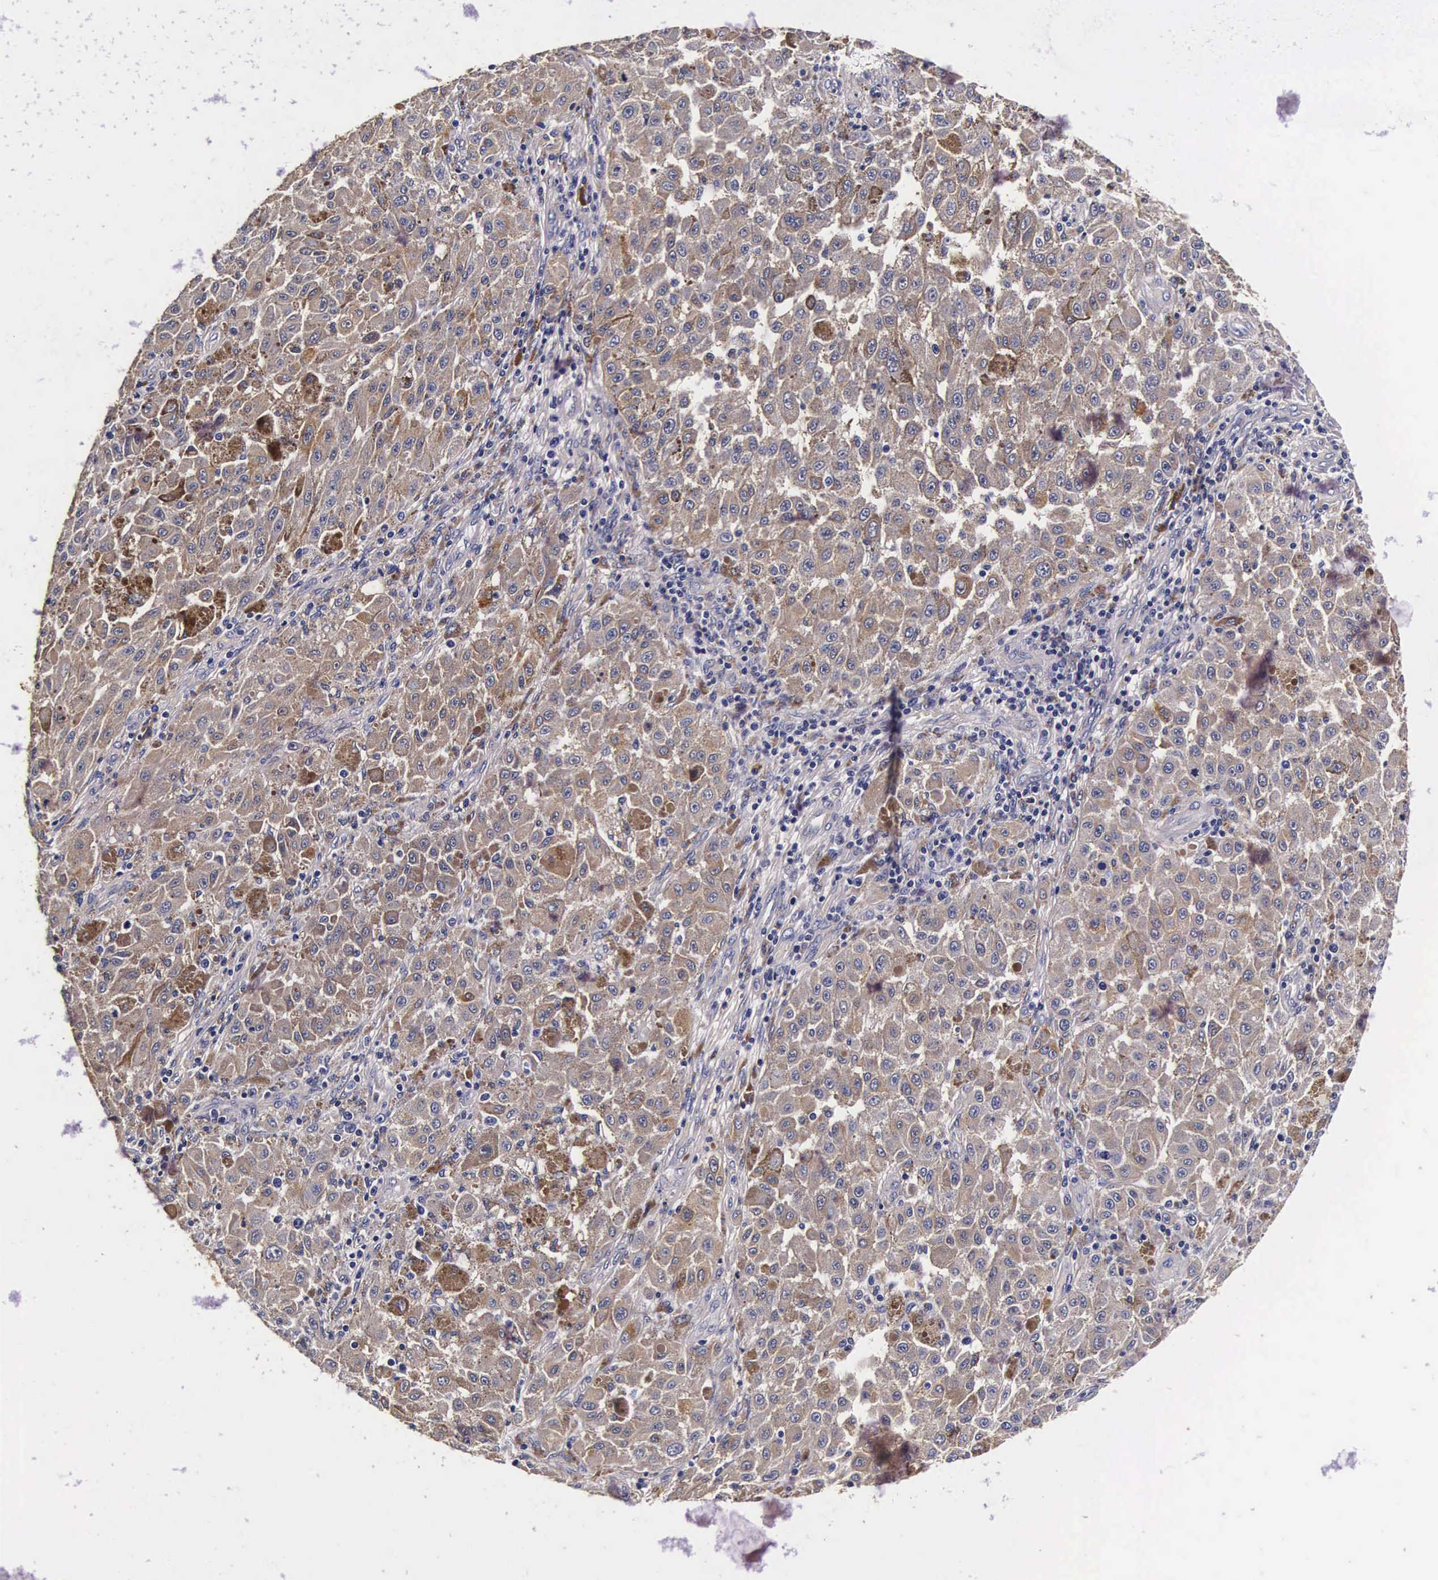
{"staining": {"intensity": "moderate", "quantity": ">75%", "location": "cytoplasmic/membranous"}, "tissue": "melanoma", "cell_type": "Tumor cells", "image_type": "cancer", "snomed": [{"axis": "morphology", "description": "Malignant melanoma, NOS"}, {"axis": "topography", "description": "Skin"}], "caption": "Human melanoma stained for a protein (brown) demonstrates moderate cytoplasmic/membranous positive staining in approximately >75% of tumor cells.", "gene": "CTSB", "patient": {"sex": "female", "age": 64}}